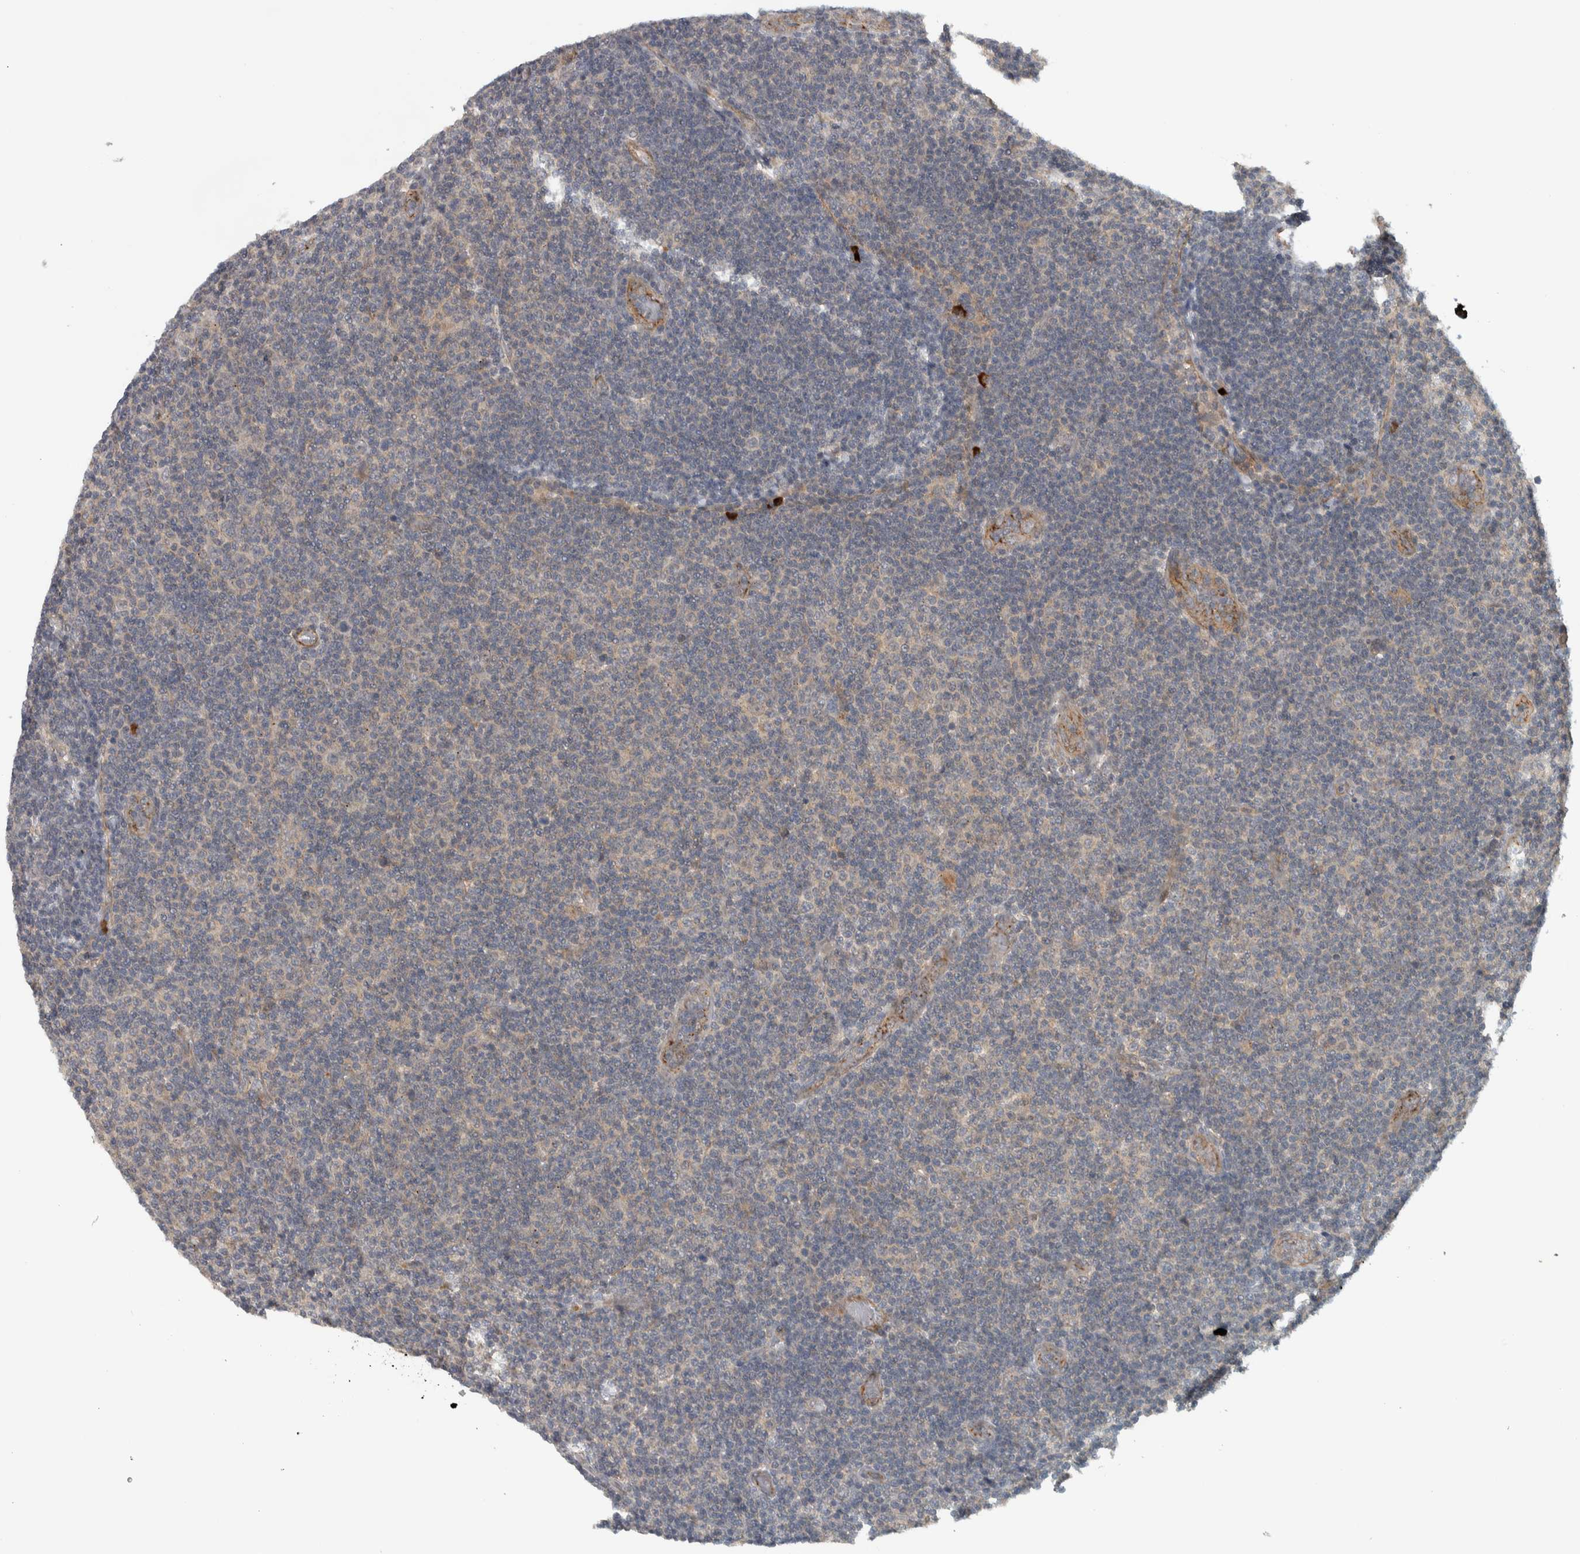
{"staining": {"intensity": "negative", "quantity": "none", "location": "none"}, "tissue": "lymphoma", "cell_type": "Tumor cells", "image_type": "cancer", "snomed": [{"axis": "morphology", "description": "Malignant lymphoma, non-Hodgkin's type, Low grade"}, {"axis": "topography", "description": "Lymph node"}], "caption": "Tumor cells are negative for brown protein staining in lymphoma.", "gene": "LBHD1", "patient": {"sex": "male", "age": 83}}